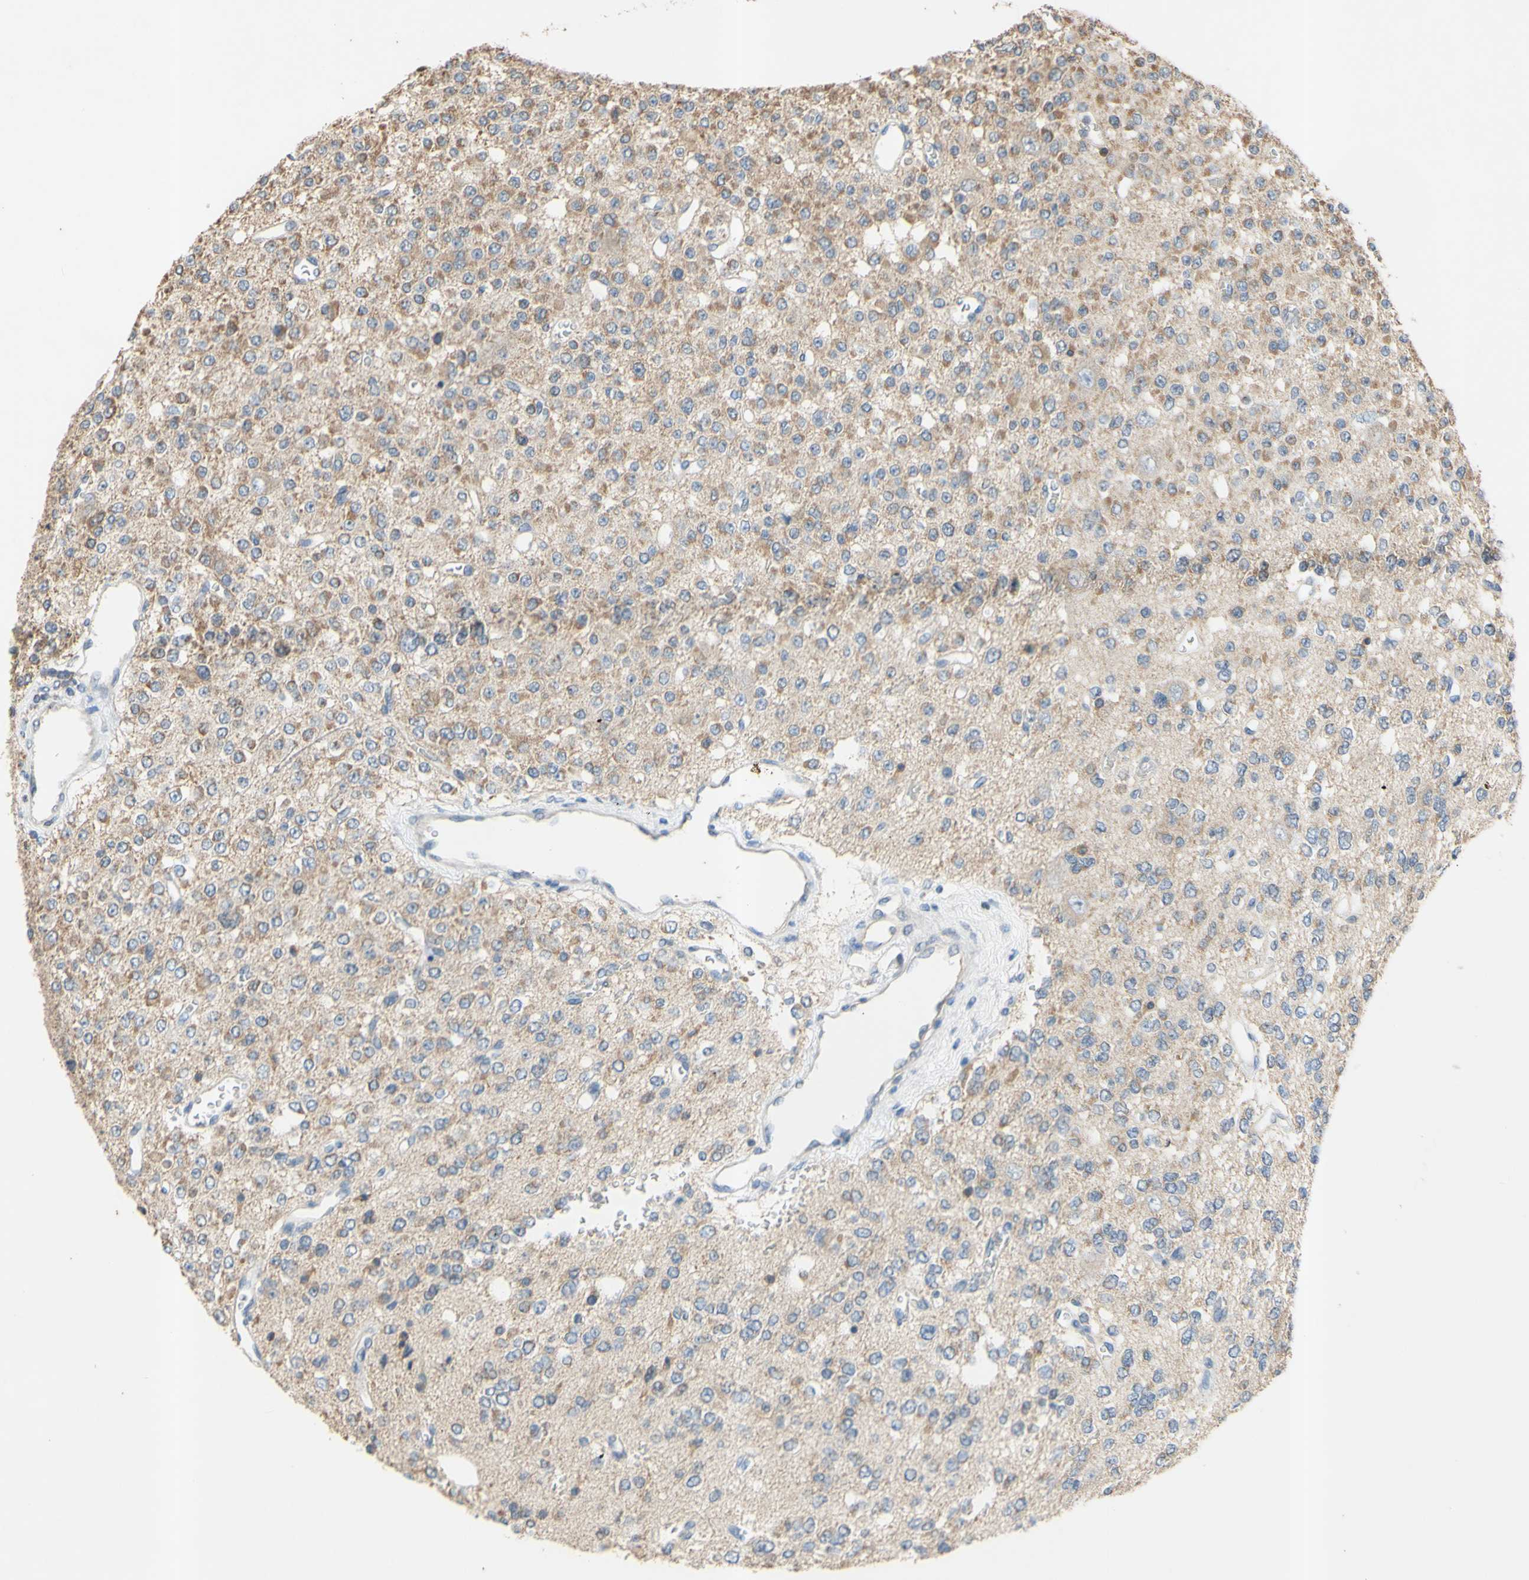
{"staining": {"intensity": "moderate", "quantity": "25%-75%", "location": "cytoplasmic/membranous"}, "tissue": "glioma", "cell_type": "Tumor cells", "image_type": "cancer", "snomed": [{"axis": "morphology", "description": "Glioma, malignant, Low grade"}, {"axis": "topography", "description": "Brain"}], "caption": "High-power microscopy captured an immunohistochemistry (IHC) micrograph of low-grade glioma (malignant), revealing moderate cytoplasmic/membranous expression in about 25%-75% of tumor cells.", "gene": "PTGIS", "patient": {"sex": "male", "age": 38}}